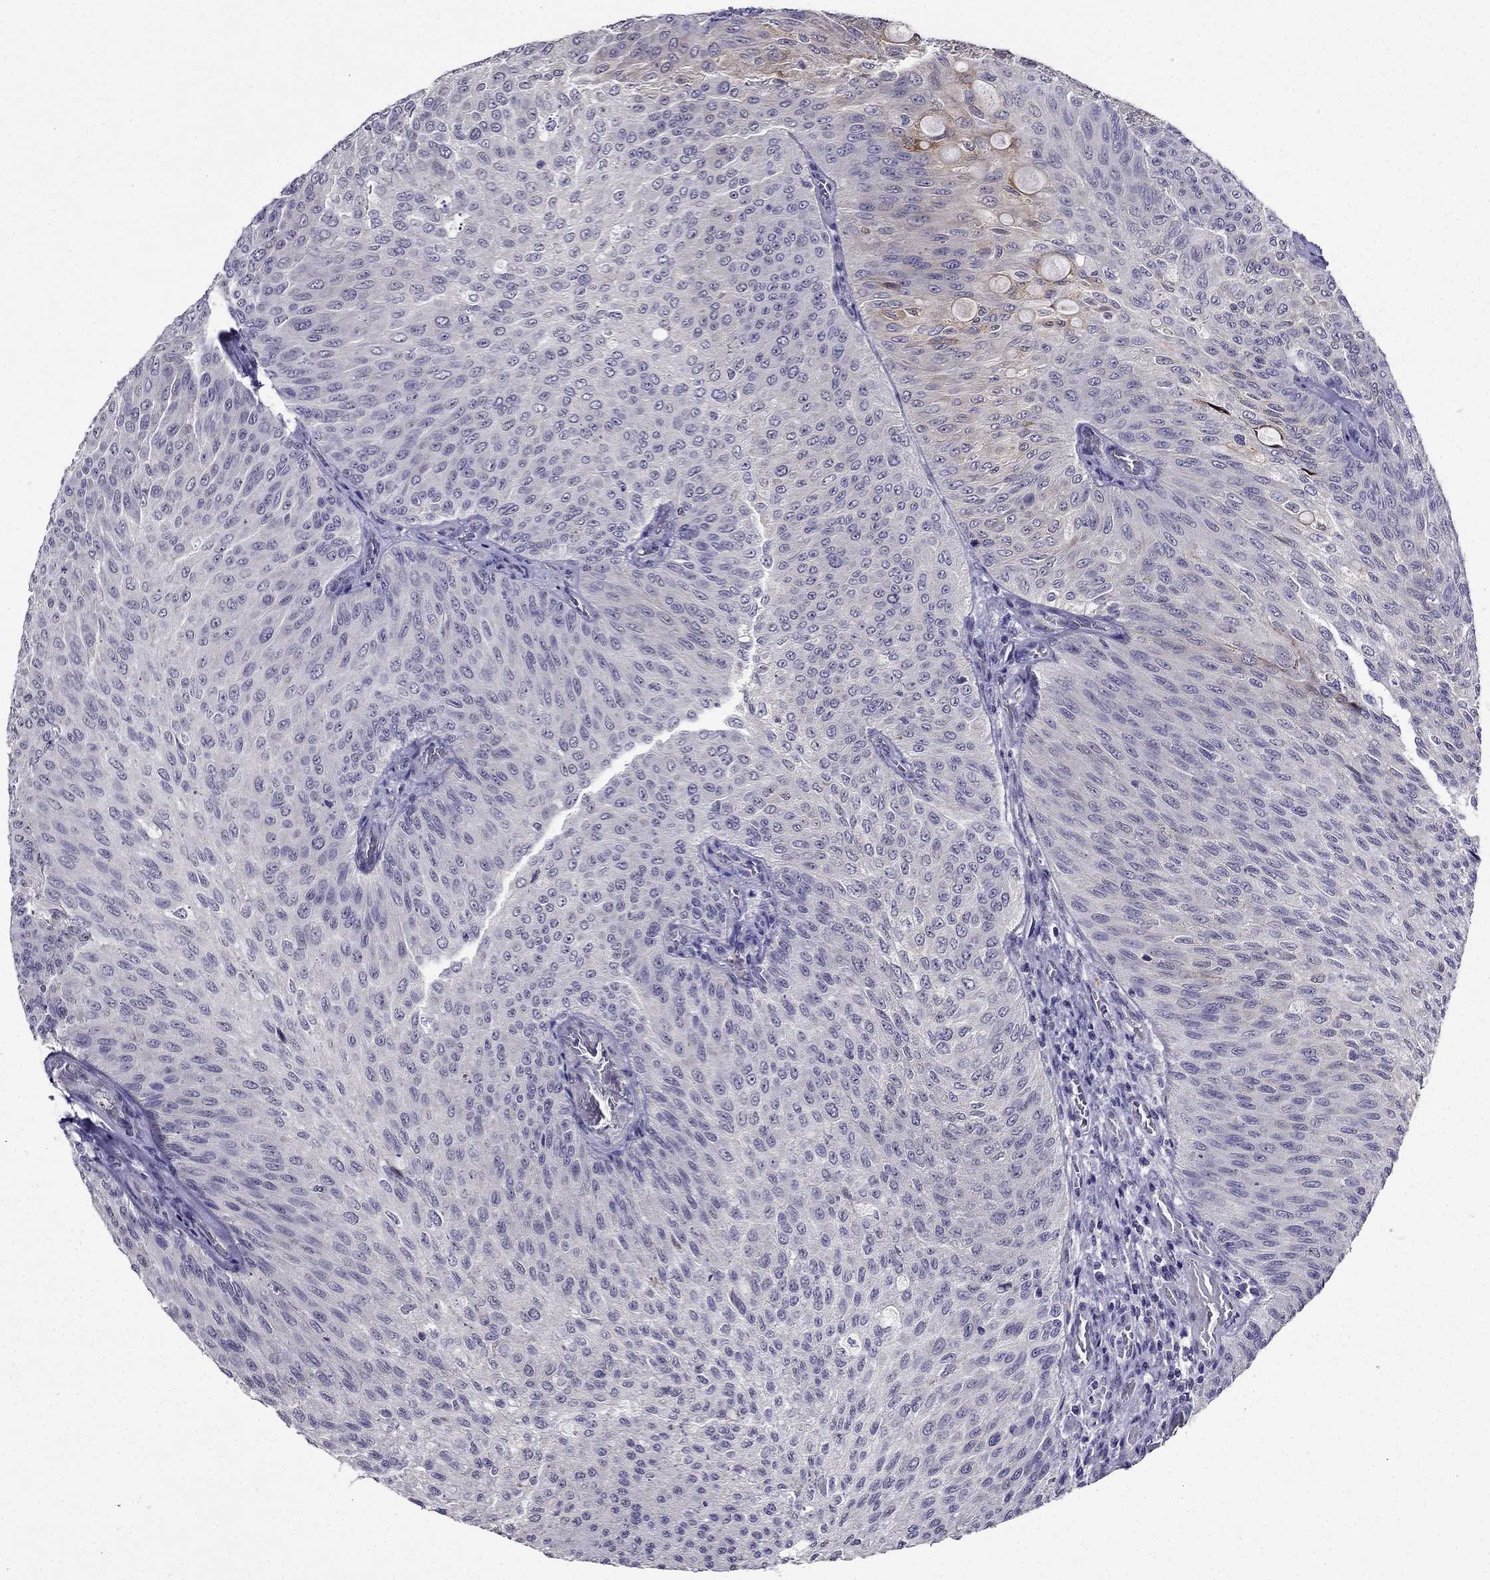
{"staining": {"intensity": "weak", "quantity": "<25%", "location": "cytoplasmic/membranous"}, "tissue": "urothelial cancer", "cell_type": "Tumor cells", "image_type": "cancer", "snomed": [{"axis": "morphology", "description": "Urothelial carcinoma, Low grade"}, {"axis": "topography", "description": "Ureter, NOS"}, {"axis": "topography", "description": "Urinary bladder"}], "caption": "The histopathology image displays no staining of tumor cells in urothelial carcinoma (low-grade). (Stains: DAB (3,3'-diaminobenzidine) IHC with hematoxylin counter stain, Microscopy: brightfield microscopy at high magnification).", "gene": "DUSP15", "patient": {"sex": "male", "age": 78}}